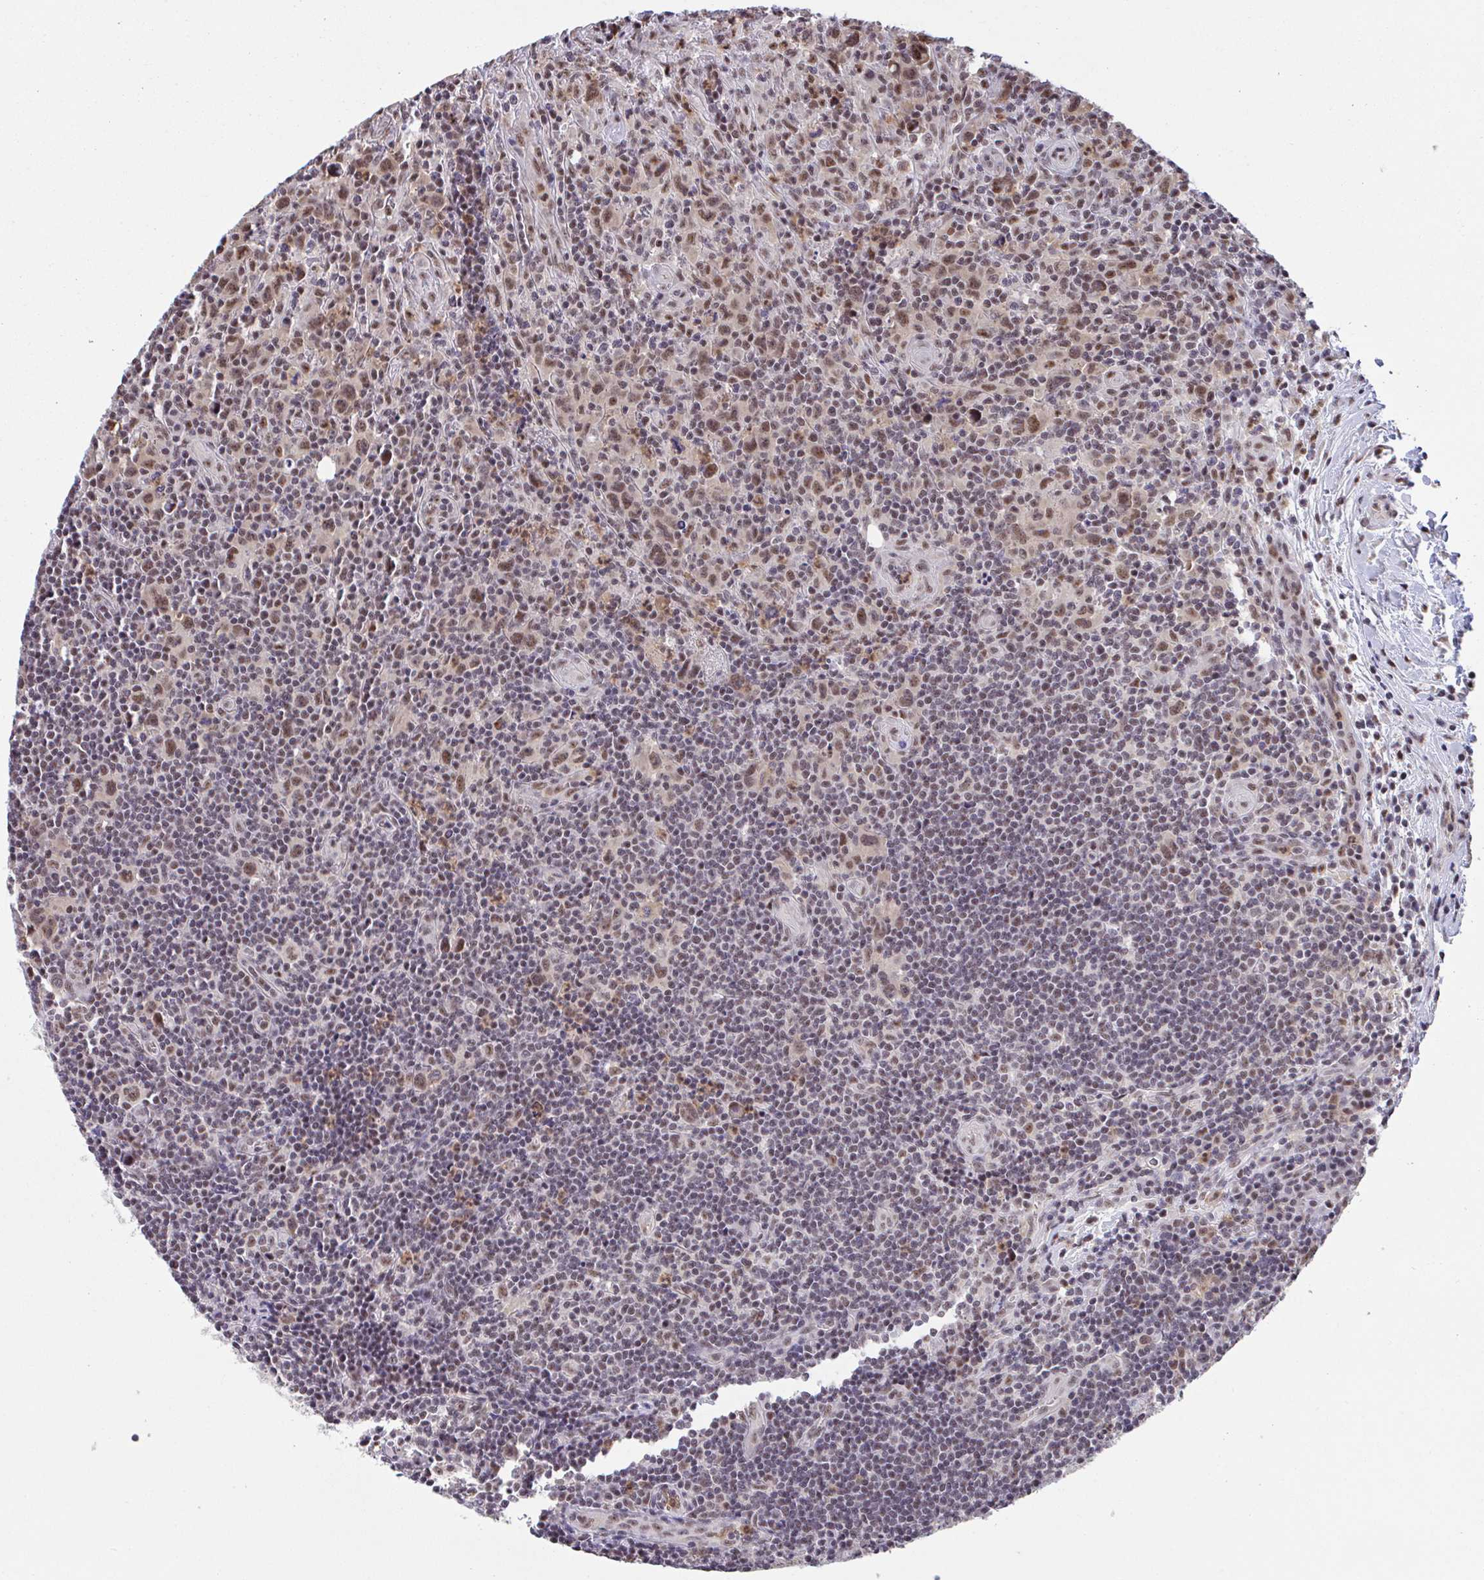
{"staining": {"intensity": "moderate", "quantity": ">75%", "location": "nuclear"}, "tissue": "lymphoma", "cell_type": "Tumor cells", "image_type": "cancer", "snomed": [{"axis": "morphology", "description": "Hodgkin's disease, NOS"}, {"axis": "topography", "description": "Lymph node"}], "caption": "Moderate nuclear expression for a protein is seen in approximately >75% of tumor cells of Hodgkin's disease using immunohistochemistry (IHC).", "gene": "OR6K3", "patient": {"sex": "female", "age": 18}}